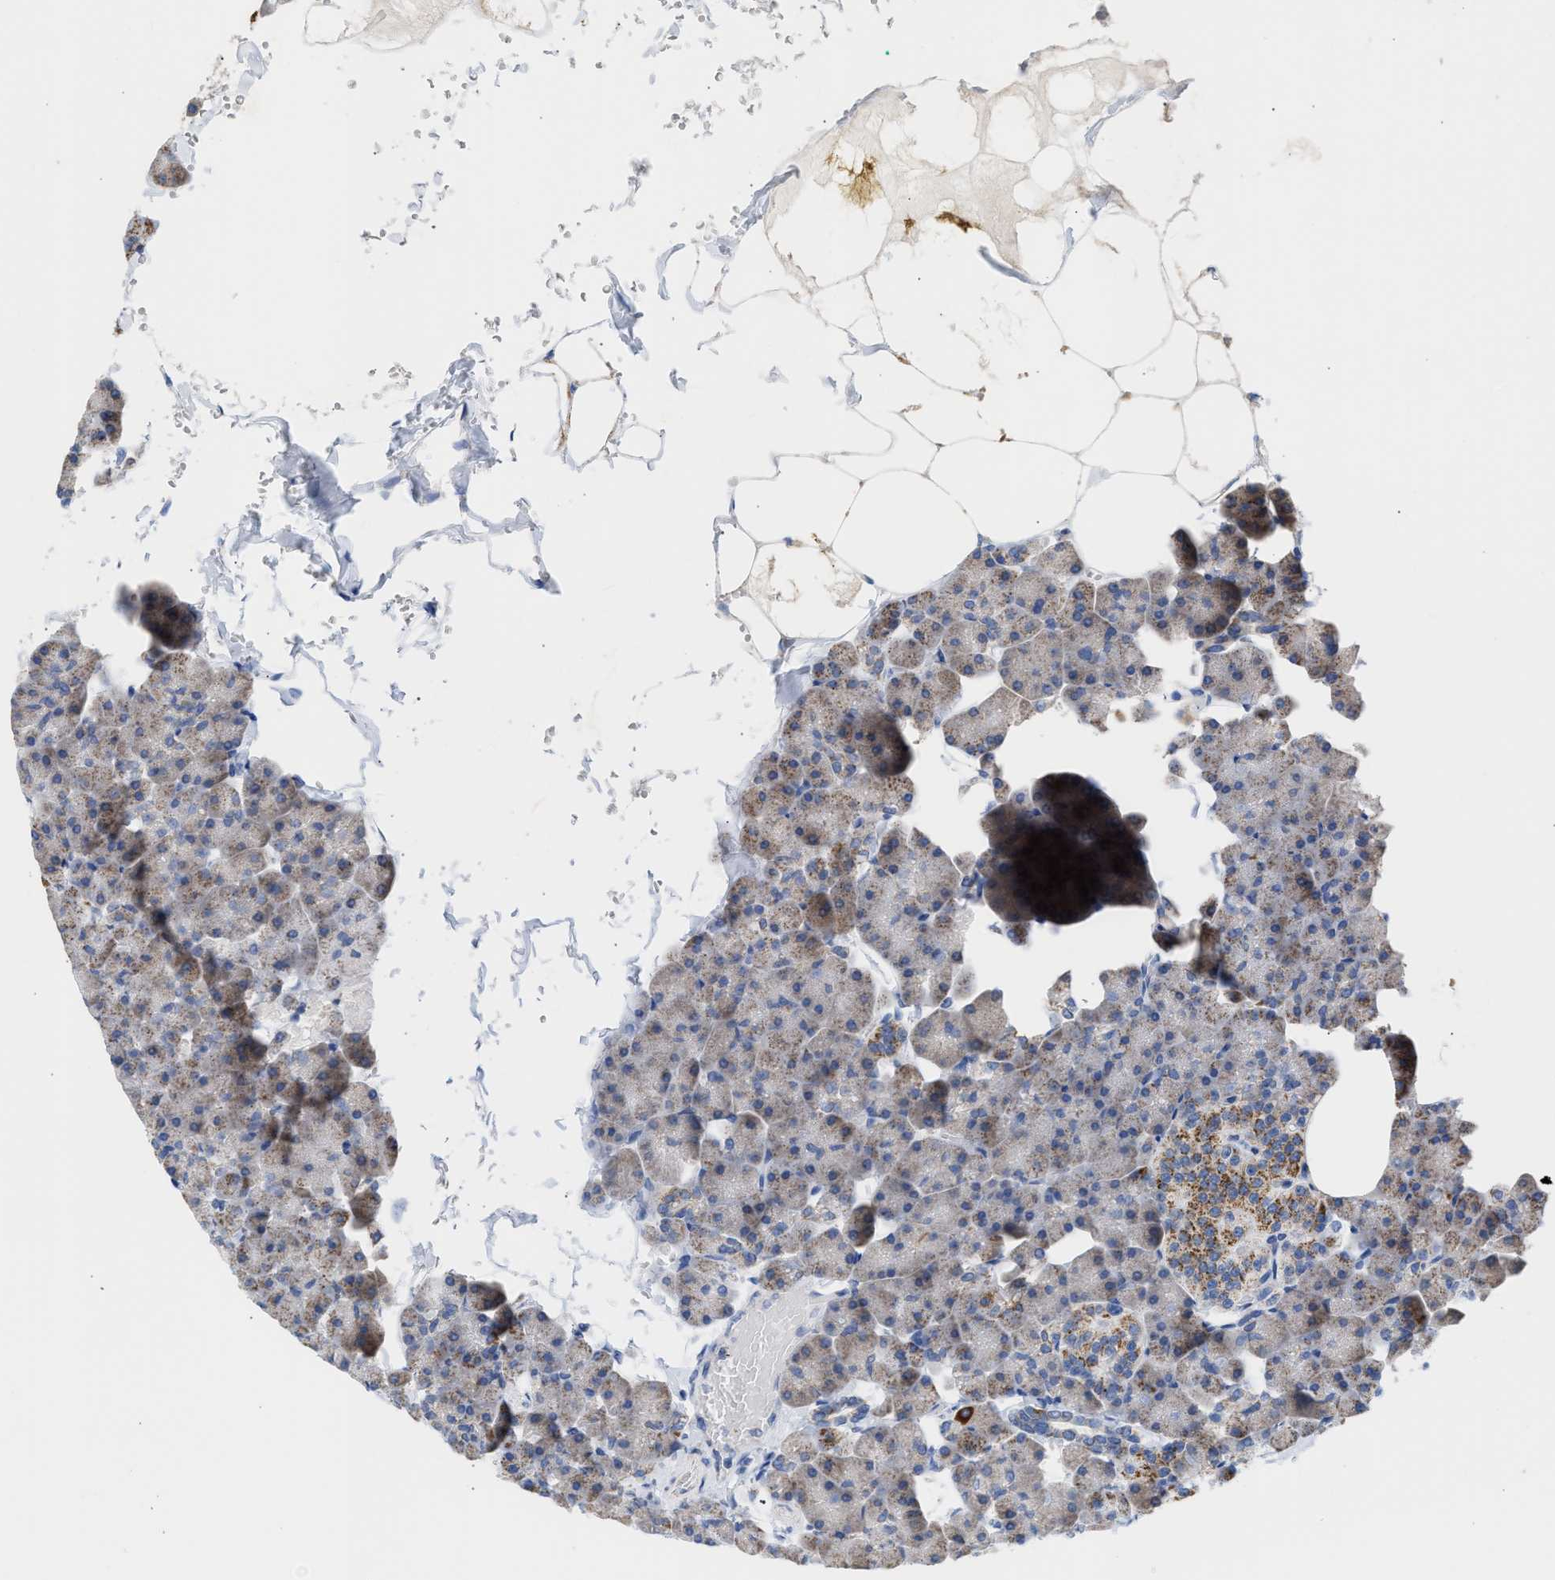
{"staining": {"intensity": "weak", "quantity": ">75%", "location": "cytoplasmic/membranous"}, "tissue": "pancreas", "cell_type": "Exocrine glandular cells", "image_type": "normal", "snomed": [{"axis": "morphology", "description": "Normal tissue, NOS"}, {"axis": "topography", "description": "Pancreas"}], "caption": "An immunohistochemistry image of benign tissue is shown. Protein staining in brown labels weak cytoplasmic/membranous positivity in pancreas within exocrine glandular cells. (DAB (3,3'-diaminobenzidine) IHC, brown staining for protein, blue staining for nuclei).", "gene": "ACOT13", "patient": {"sex": "male", "age": 35}}